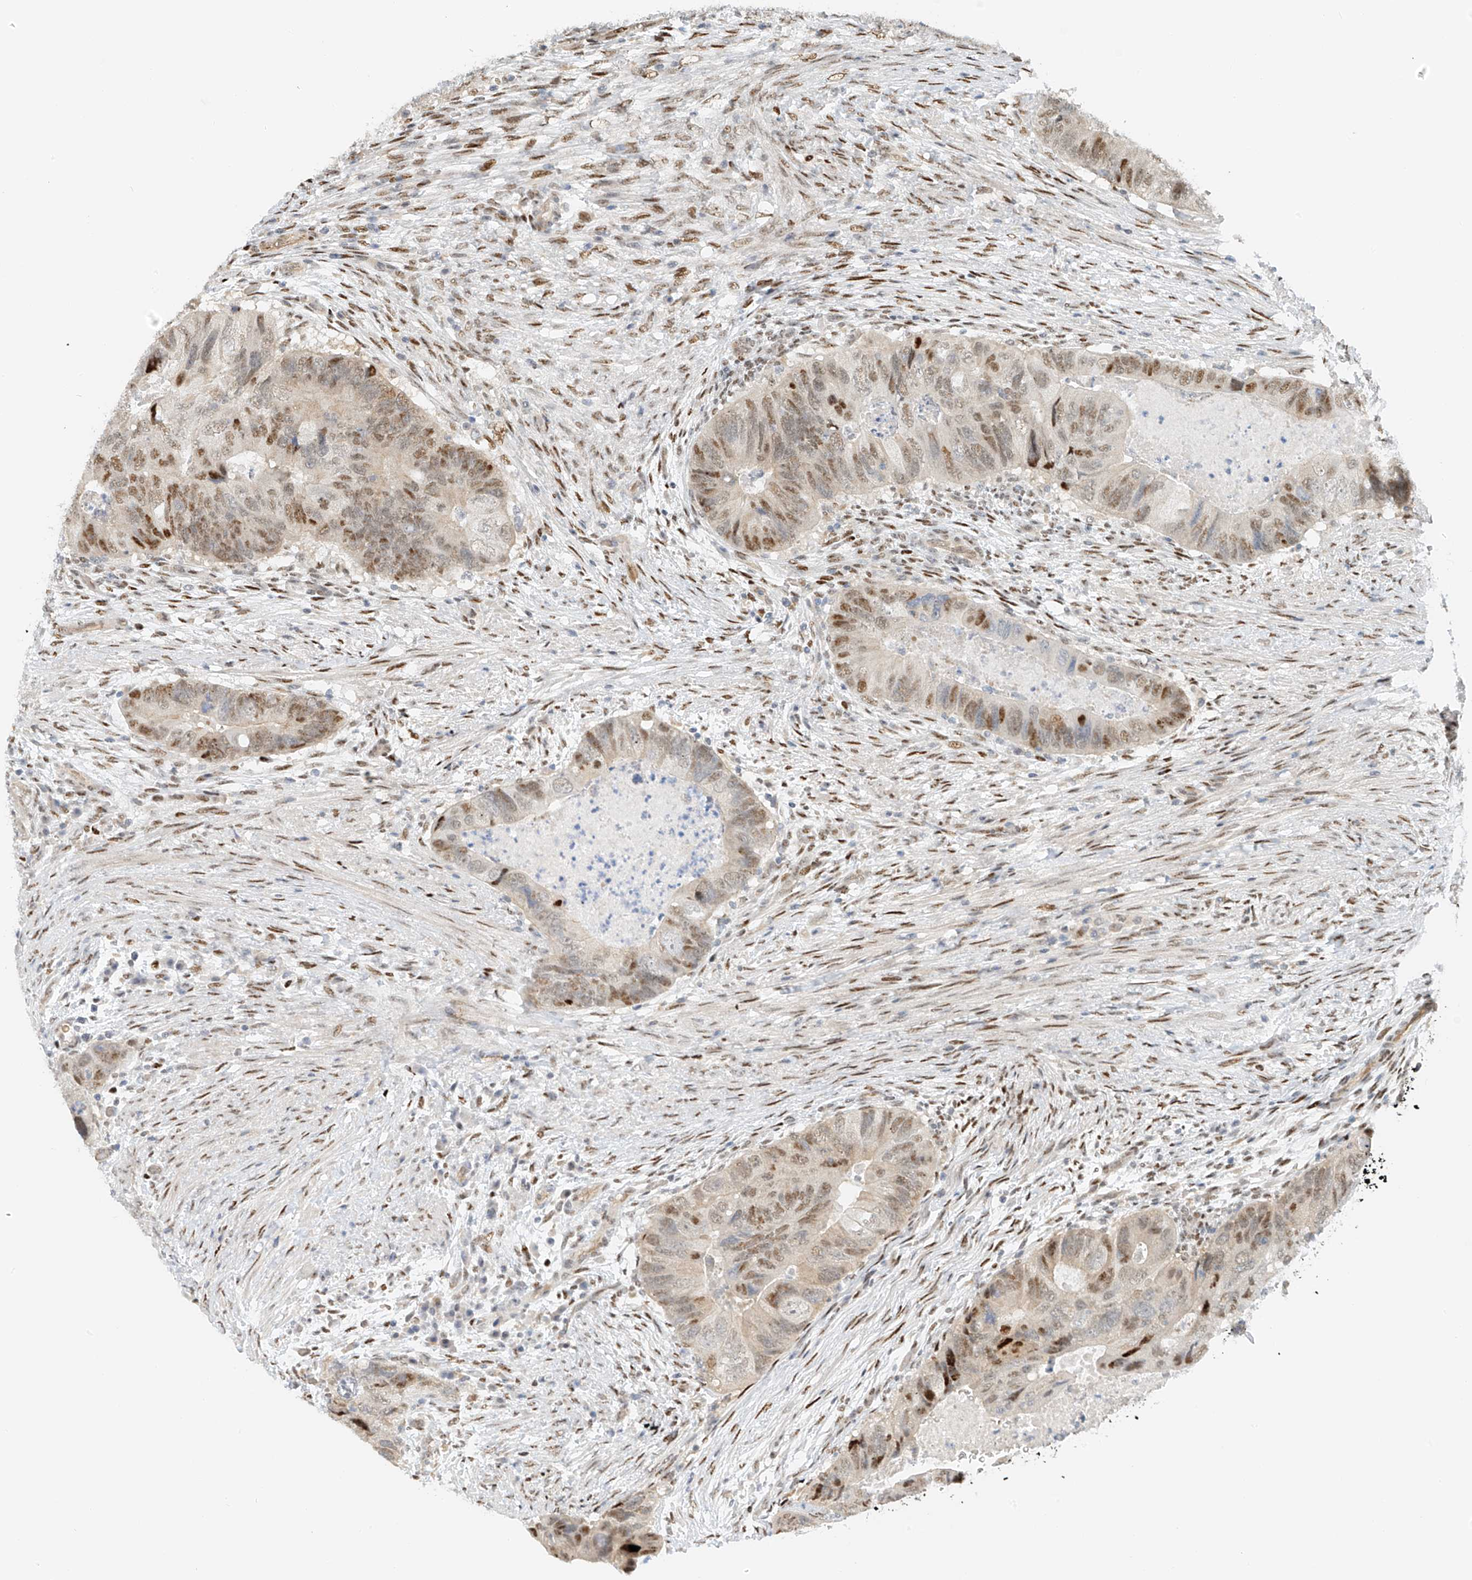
{"staining": {"intensity": "moderate", "quantity": "25%-75%", "location": "nuclear"}, "tissue": "colorectal cancer", "cell_type": "Tumor cells", "image_type": "cancer", "snomed": [{"axis": "morphology", "description": "Adenocarcinoma, NOS"}, {"axis": "topography", "description": "Rectum"}], "caption": "Protein expression analysis of human colorectal adenocarcinoma reveals moderate nuclear positivity in about 25%-75% of tumor cells.", "gene": "ZNF514", "patient": {"sex": "male", "age": 63}}